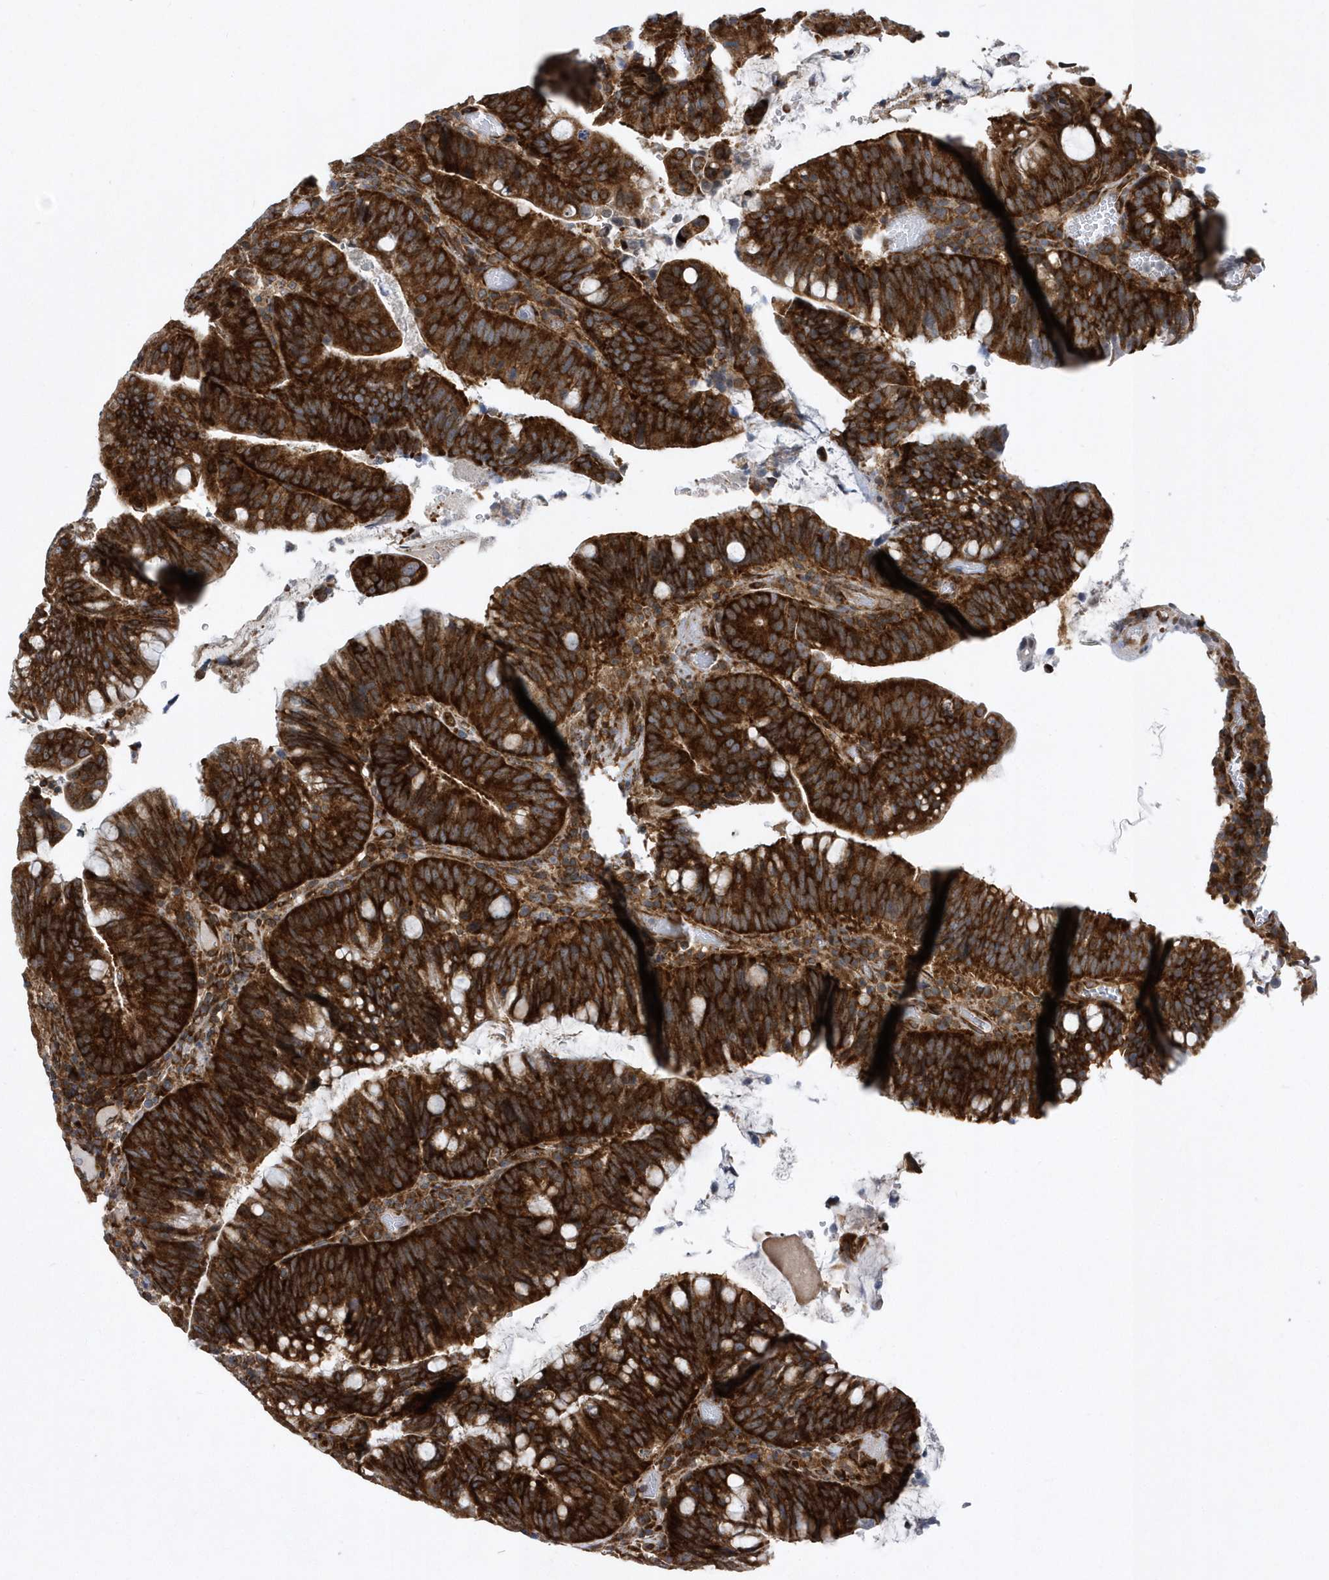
{"staining": {"intensity": "strong", "quantity": ">75%", "location": "cytoplasmic/membranous"}, "tissue": "colorectal cancer", "cell_type": "Tumor cells", "image_type": "cancer", "snomed": [{"axis": "morphology", "description": "Adenocarcinoma, NOS"}, {"axis": "topography", "description": "Colon"}], "caption": "This image demonstrates adenocarcinoma (colorectal) stained with immunohistochemistry (IHC) to label a protein in brown. The cytoplasmic/membranous of tumor cells show strong positivity for the protein. Nuclei are counter-stained blue.", "gene": "PHF1", "patient": {"sex": "female", "age": 66}}